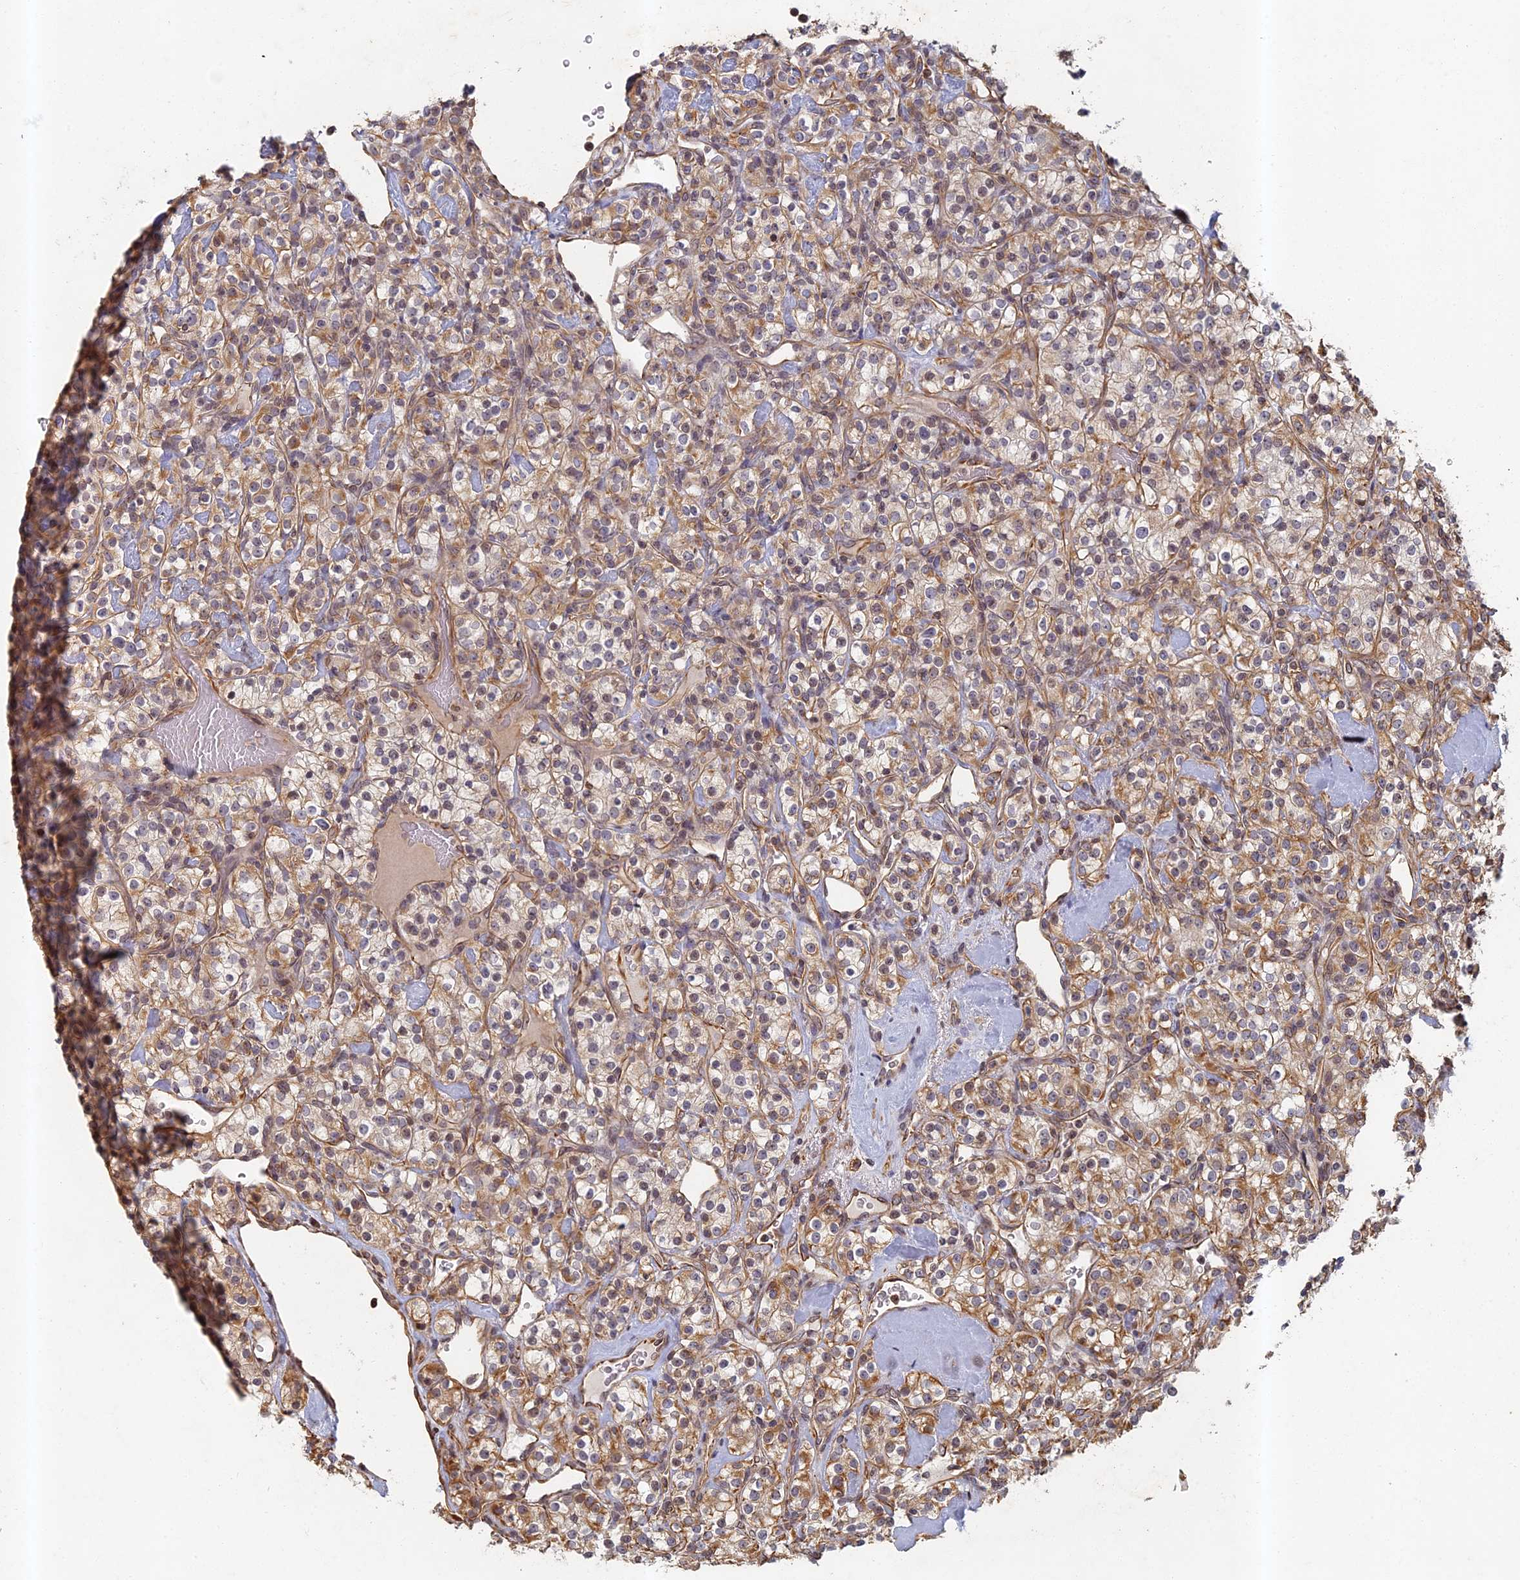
{"staining": {"intensity": "weak", "quantity": ">75%", "location": "cytoplasmic/membranous"}, "tissue": "renal cancer", "cell_type": "Tumor cells", "image_type": "cancer", "snomed": [{"axis": "morphology", "description": "Adenocarcinoma, NOS"}, {"axis": "topography", "description": "Kidney"}], "caption": "Adenocarcinoma (renal) stained with IHC demonstrates weak cytoplasmic/membranous expression in about >75% of tumor cells. (DAB IHC, brown staining for protein, blue staining for nuclei).", "gene": "ABCB10", "patient": {"sex": "male", "age": 77}}